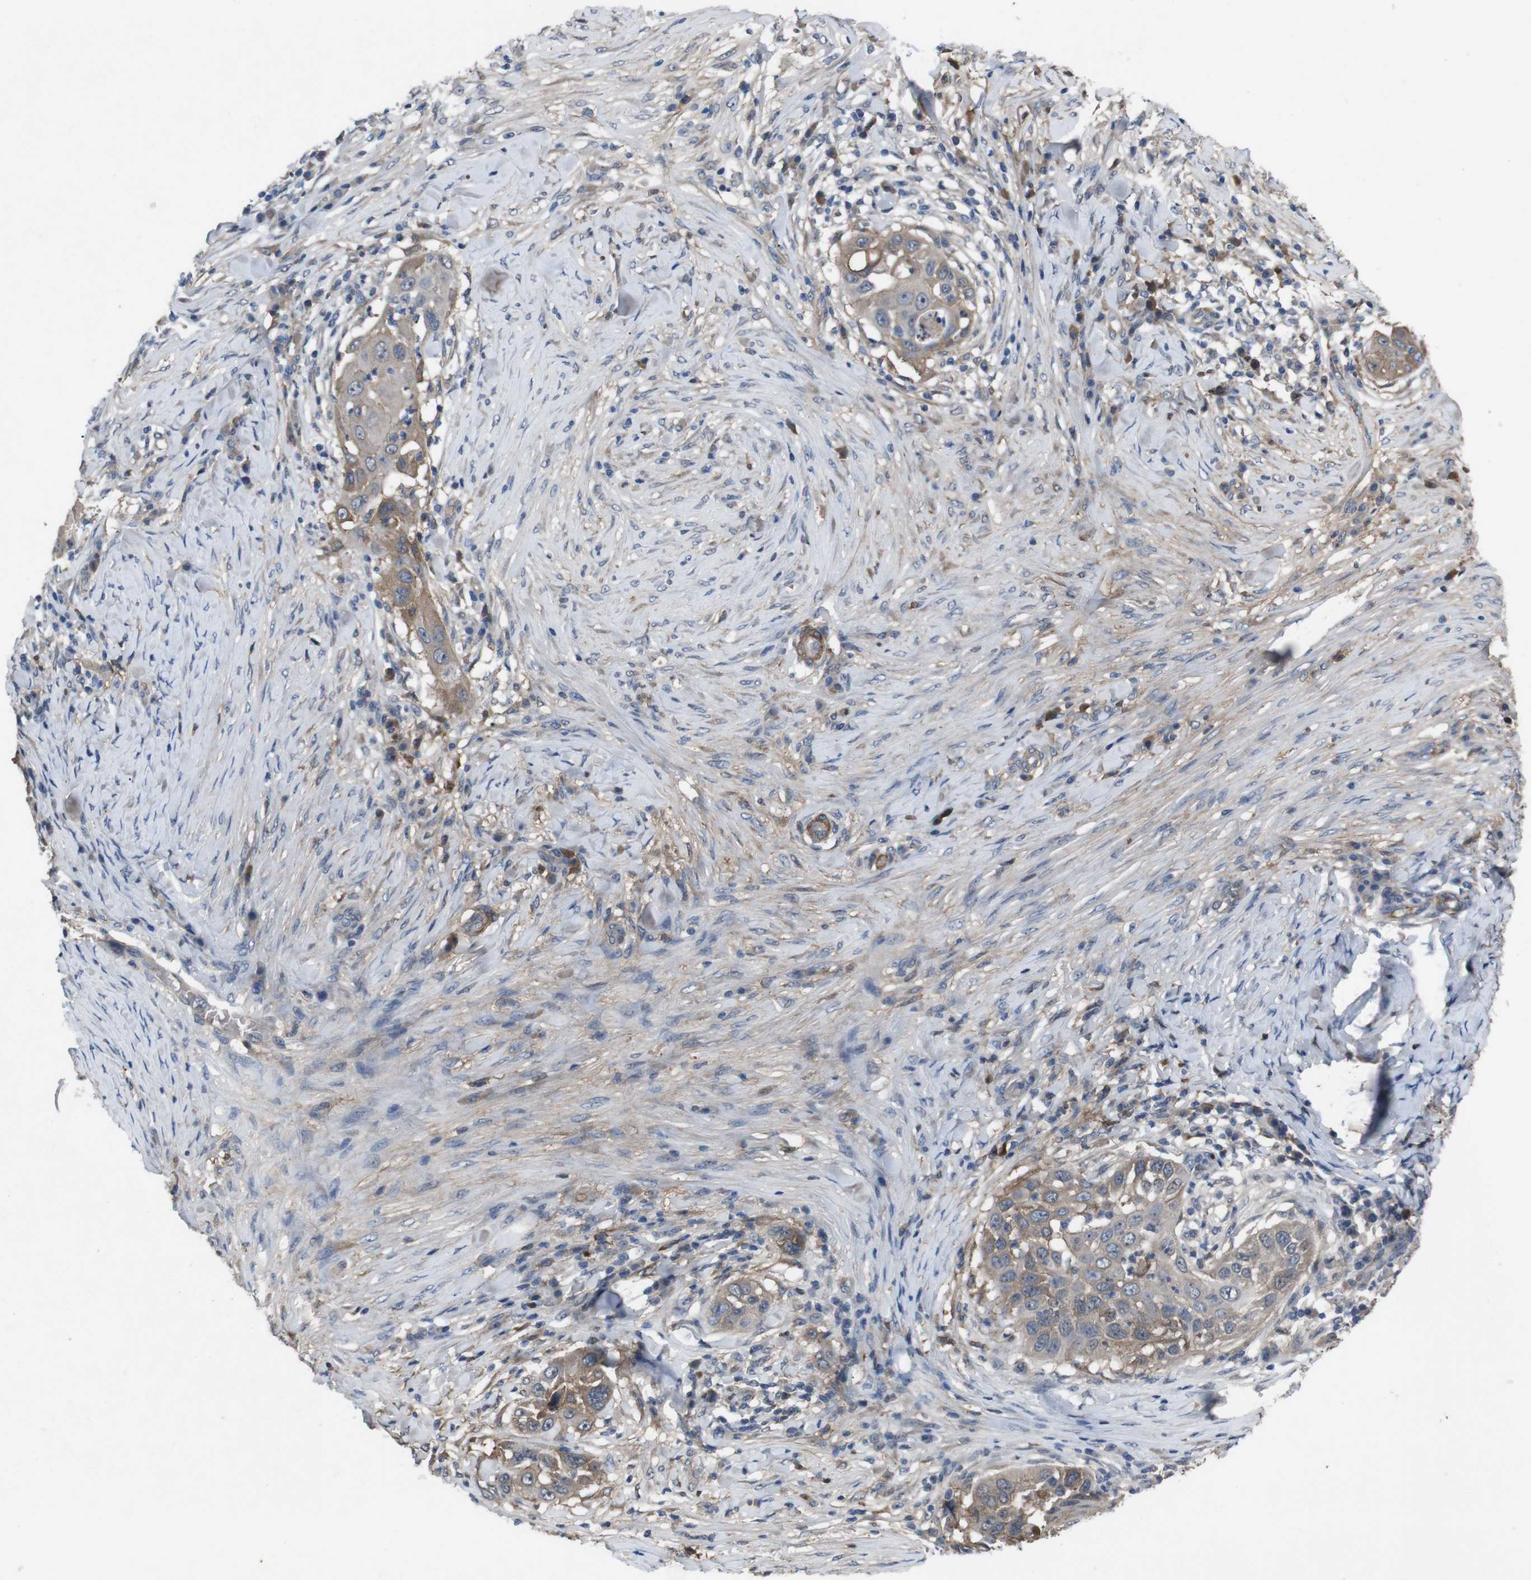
{"staining": {"intensity": "weak", "quantity": ">75%", "location": "cytoplasmic/membranous"}, "tissue": "skin cancer", "cell_type": "Tumor cells", "image_type": "cancer", "snomed": [{"axis": "morphology", "description": "Squamous cell carcinoma, NOS"}, {"axis": "topography", "description": "Skin"}], "caption": "High-magnification brightfield microscopy of skin cancer (squamous cell carcinoma) stained with DAB (3,3'-diaminobenzidine) (brown) and counterstained with hematoxylin (blue). tumor cells exhibit weak cytoplasmic/membranous staining is present in approximately>75% of cells.", "gene": "SPTB", "patient": {"sex": "female", "age": 44}}